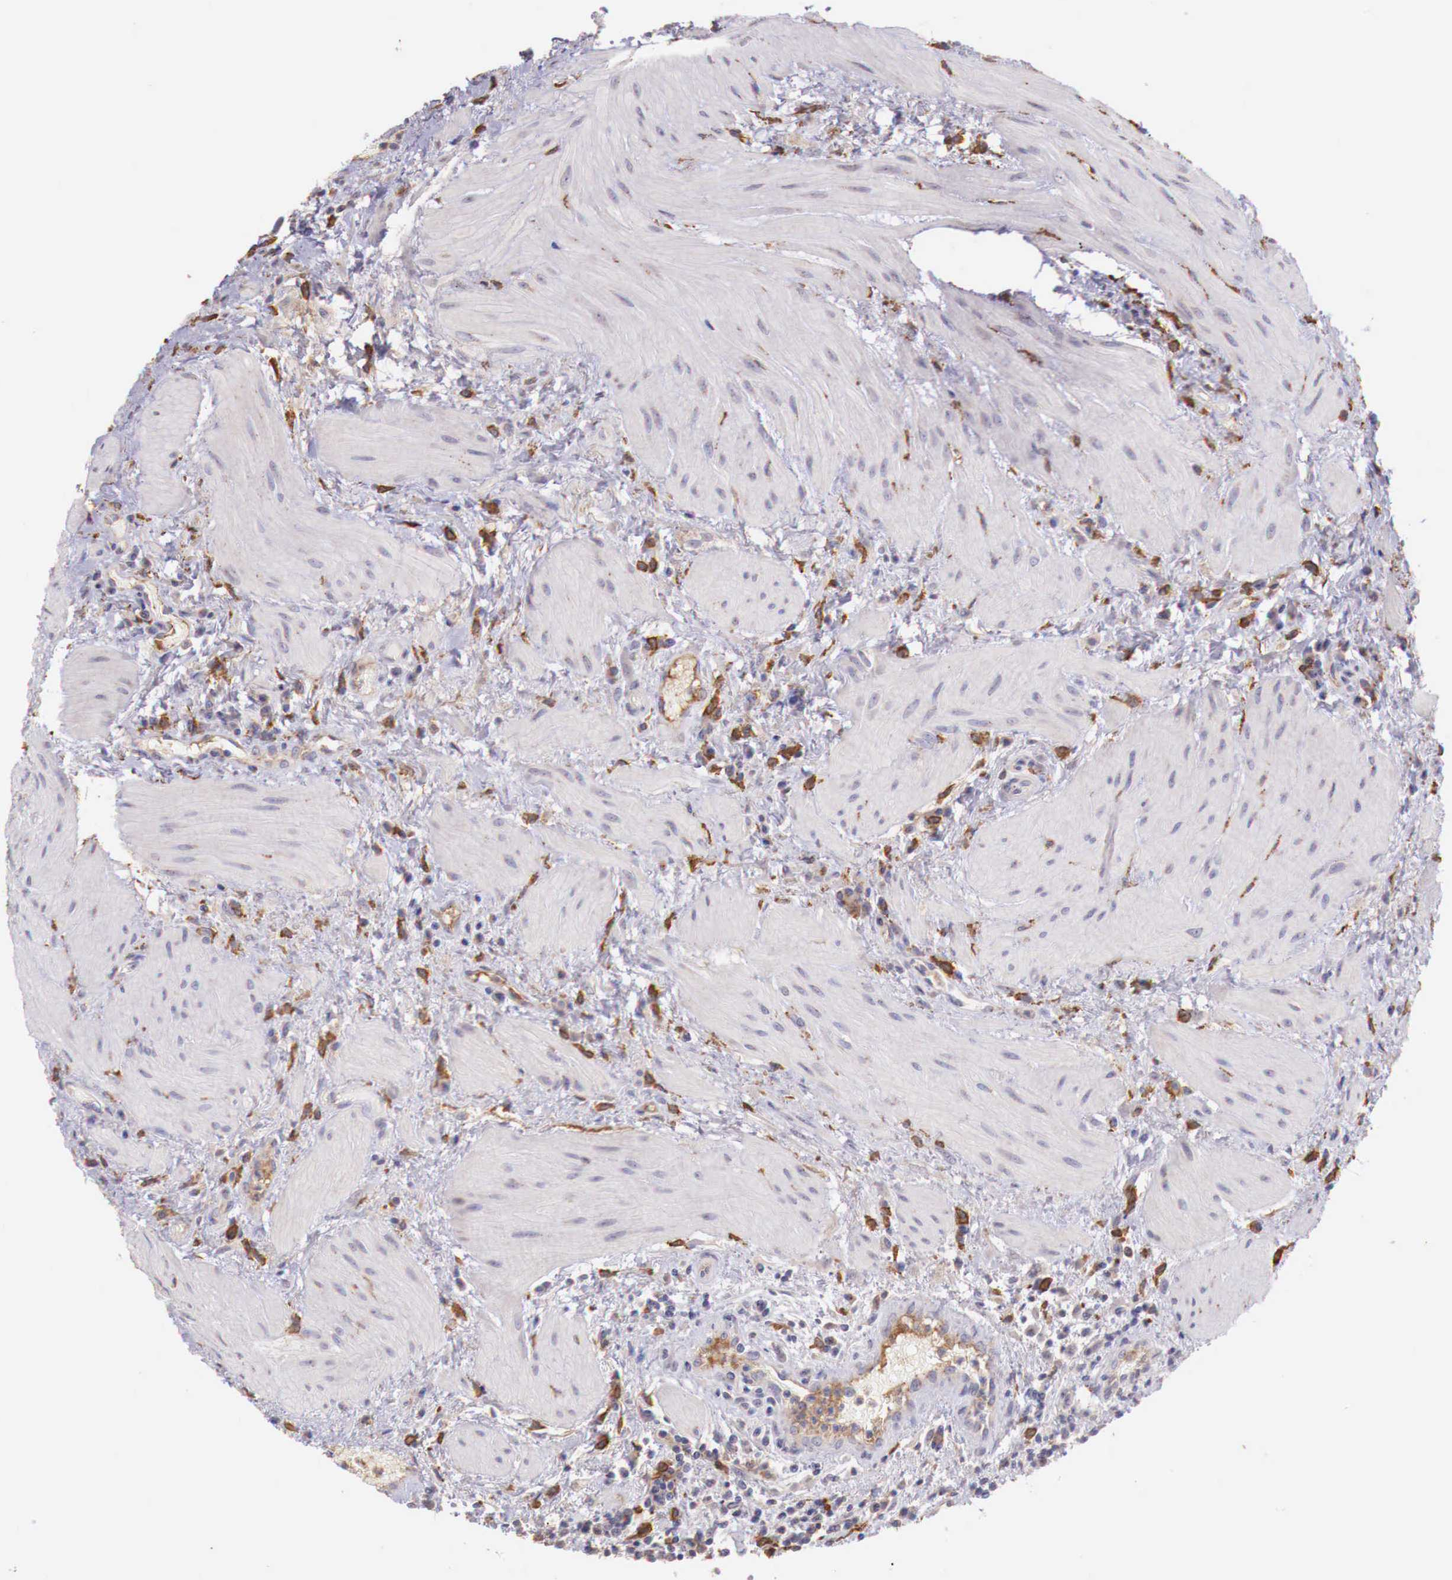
{"staining": {"intensity": "moderate", "quantity": ">75%", "location": "cytoplasmic/membranous"}, "tissue": "urinary bladder", "cell_type": "Urothelial cells", "image_type": "normal", "snomed": [{"axis": "morphology", "description": "Normal tissue, NOS"}, {"axis": "topography", "description": "Urinary bladder"}], "caption": "A medium amount of moderate cytoplasmic/membranous expression is present in approximately >75% of urothelial cells in normal urinary bladder.", "gene": "CHRDL1", "patient": {"sex": "female", "age": 84}}